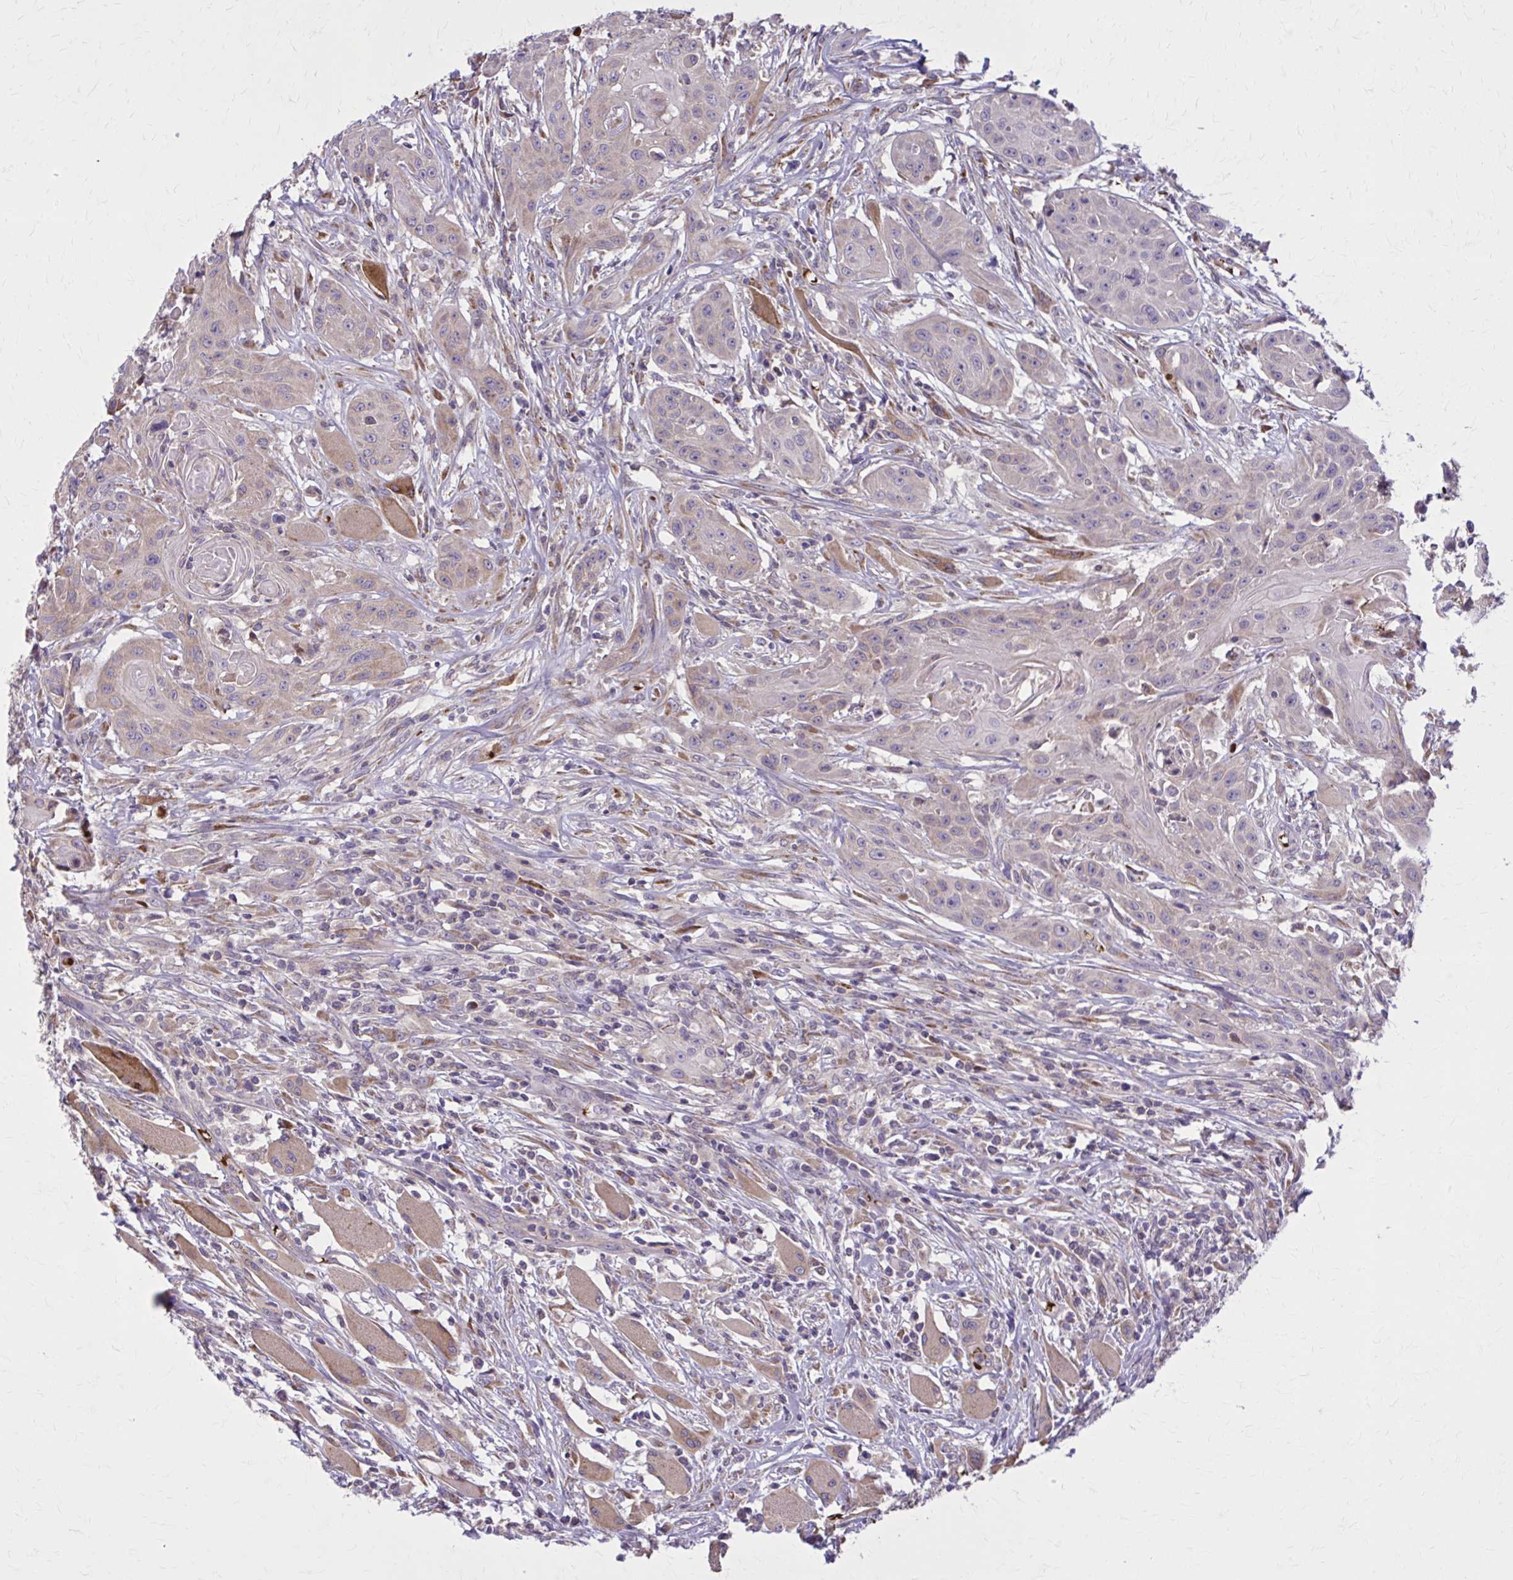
{"staining": {"intensity": "weak", "quantity": "25%-75%", "location": "cytoplasmic/membranous"}, "tissue": "head and neck cancer", "cell_type": "Tumor cells", "image_type": "cancer", "snomed": [{"axis": "morphology", "description": "Squamous cell carcinoma, NOS"}, {"axis": "topography", "description": "Oral tissue"}, {"axis": "topography", "description": "Head-Neck"}, {"axis": "topography", "description": "Neck, NOS"}], "caption": "Immunohistochemistry (IHC) of human head and neck squamous cell carcinoma displays low levels of weak cytoplasmic/membranous expression in approximately 25%-75% of tumor cells.", "gene": "SNF8", "patient": {"sex": "female", "age": 55}}